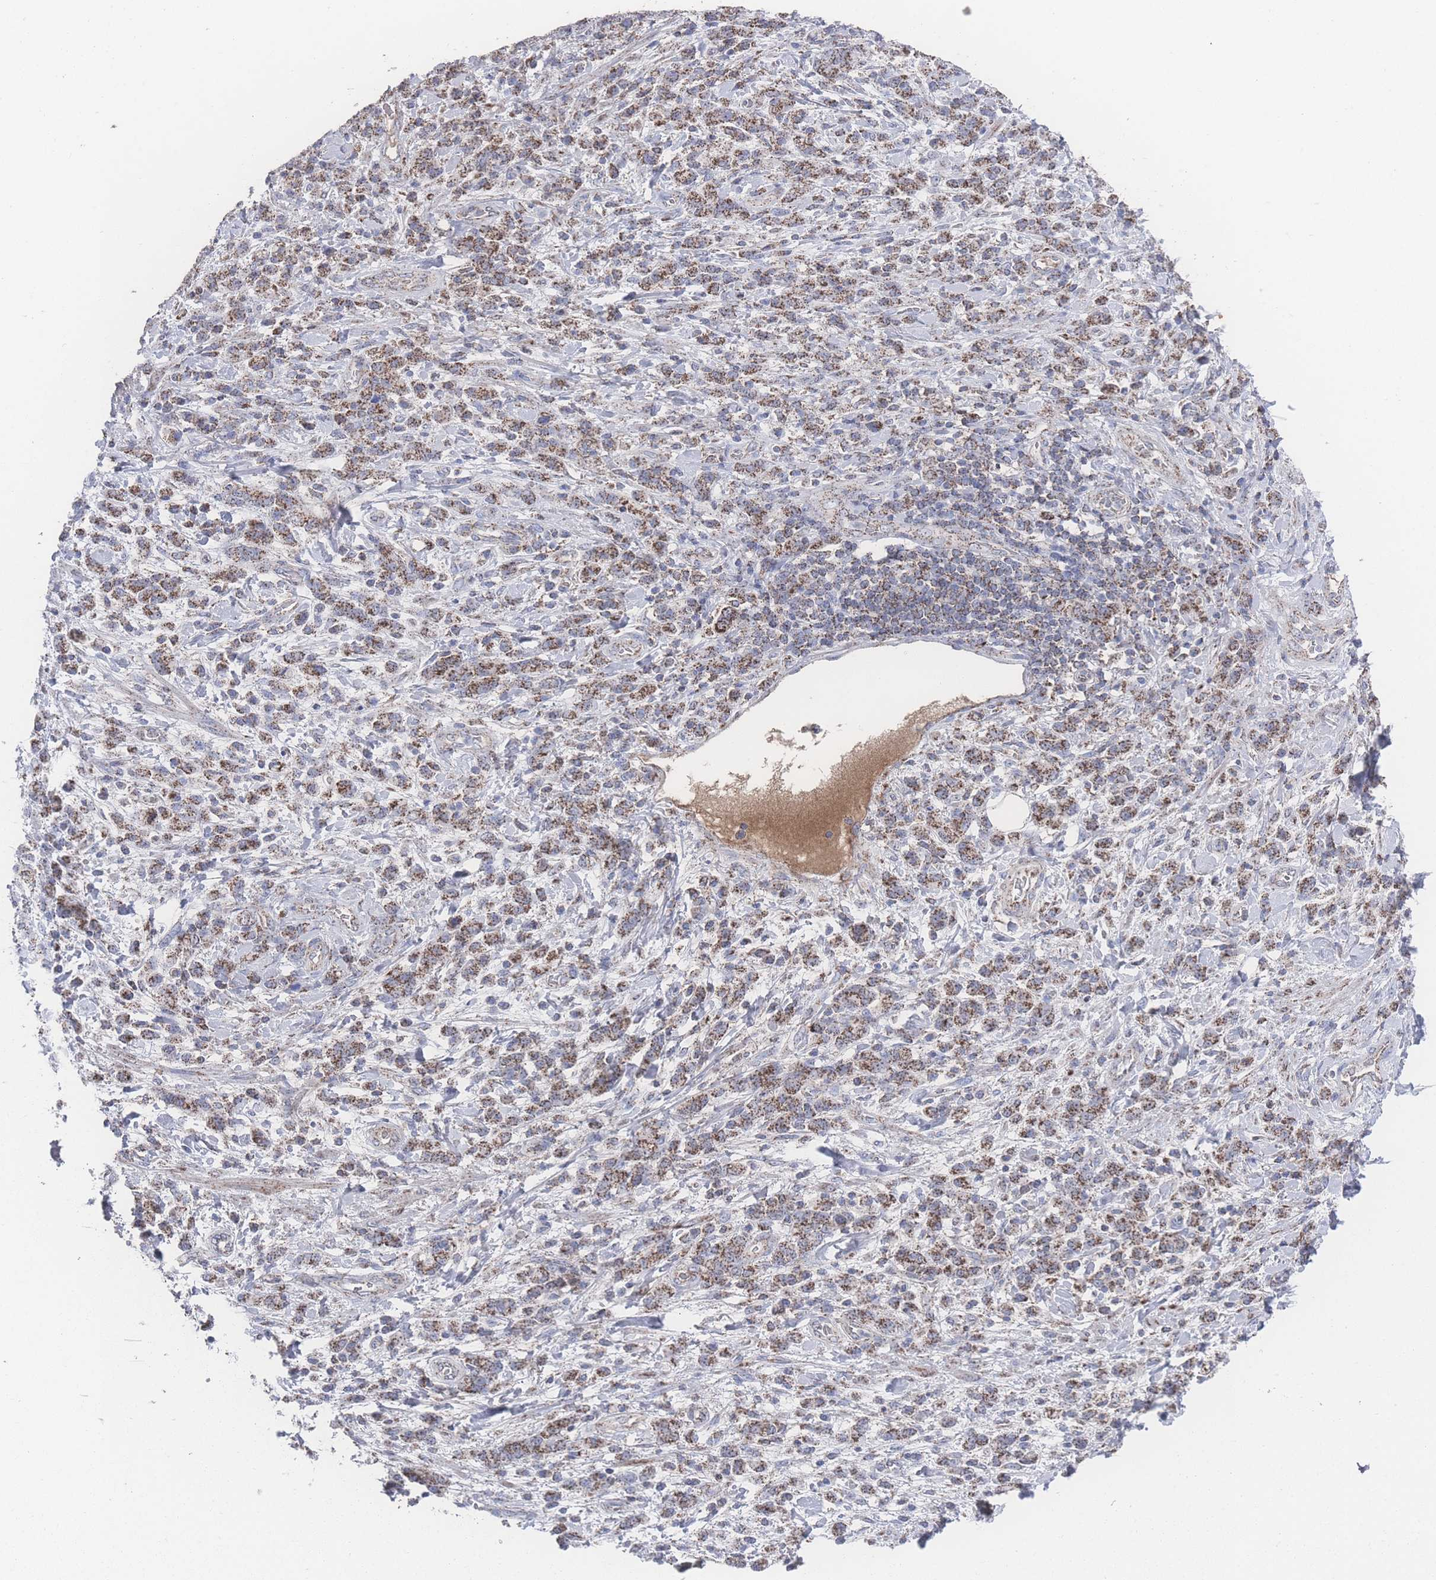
{"staining": {"intensity": "strong", "quantity": ">75%", "location": "cytoplasmic/membranous"}, "tissue": "stomach cancer", "cell_type": "Tumor cells", "image_type": "cancer", "snomed": [{"axis": "morphology", "description": "Adenocarcinoma, NOS"}, {"axis": "topography", "description": "Stomach"}], "caption": "Immunohistochemical staining of stomach adenocarcinoma displays high levels of strong cytoplasmic/membranous protein staining in about >75% of tumor cells. (brown staining indicates protein expression, while blue staining denotes nuclei).", "gene": "PEX14", "patient": {"sex": "male", "age": 77}}